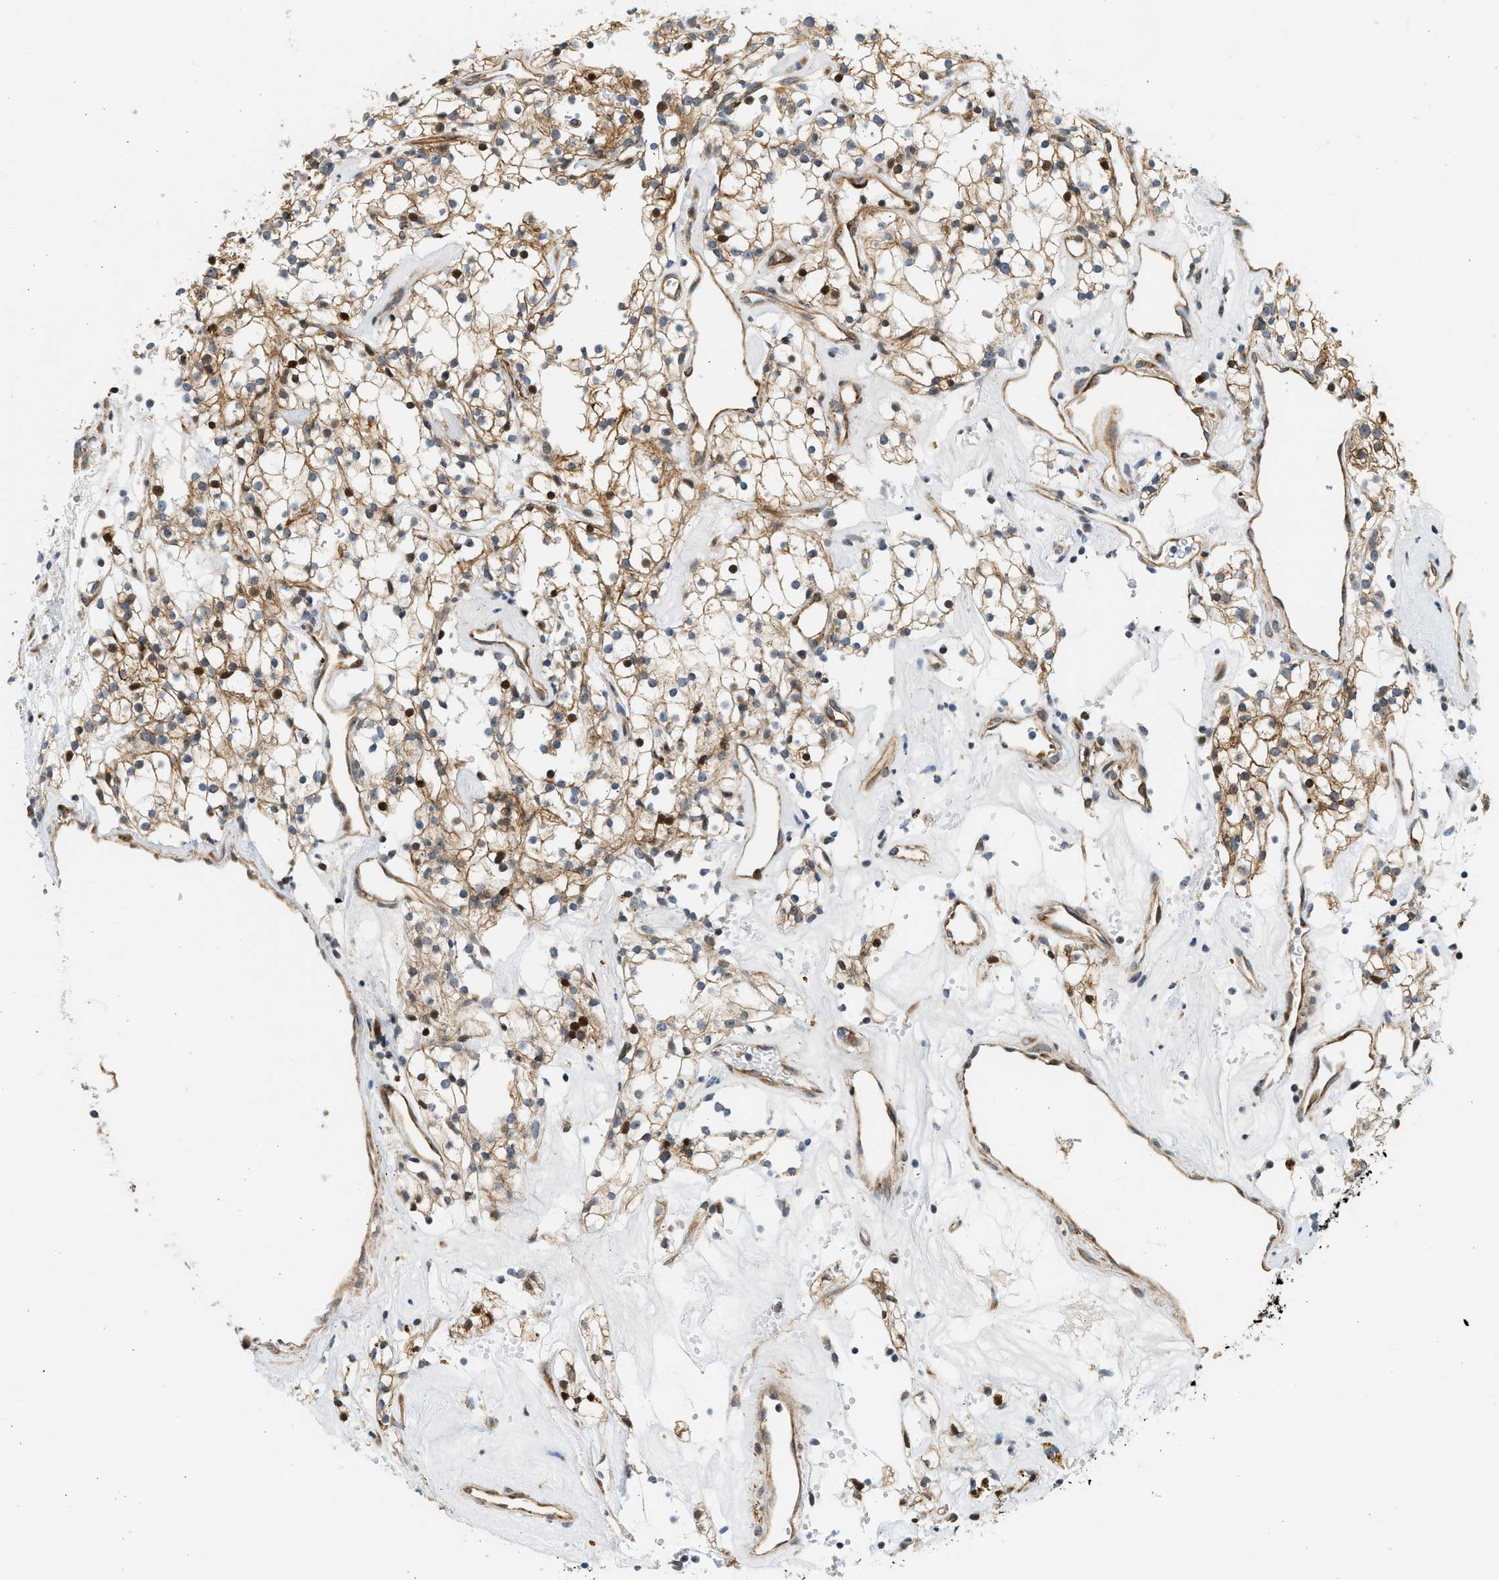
{"staining": {"intensity": "moderate", "quantity": ">75%", "location": "cytoplasmic/membranous"}, "tissue": "renal cancer", "cell_type": "Tumor cells", "image_type": "cancer", "snomed": [{"axis": "morphology", "description": "Adenocarcinoma, NOS"}, {"axis": "topography", "description": "Kidney"}], "caption": "Renal cancer stained for a protein (brown) exhibits moderate cytoplasmic/membranous positive staining in about >75% of tumor cells.", "gene": "NRSN2", "patient": {"sex": "male", "age": 59}}